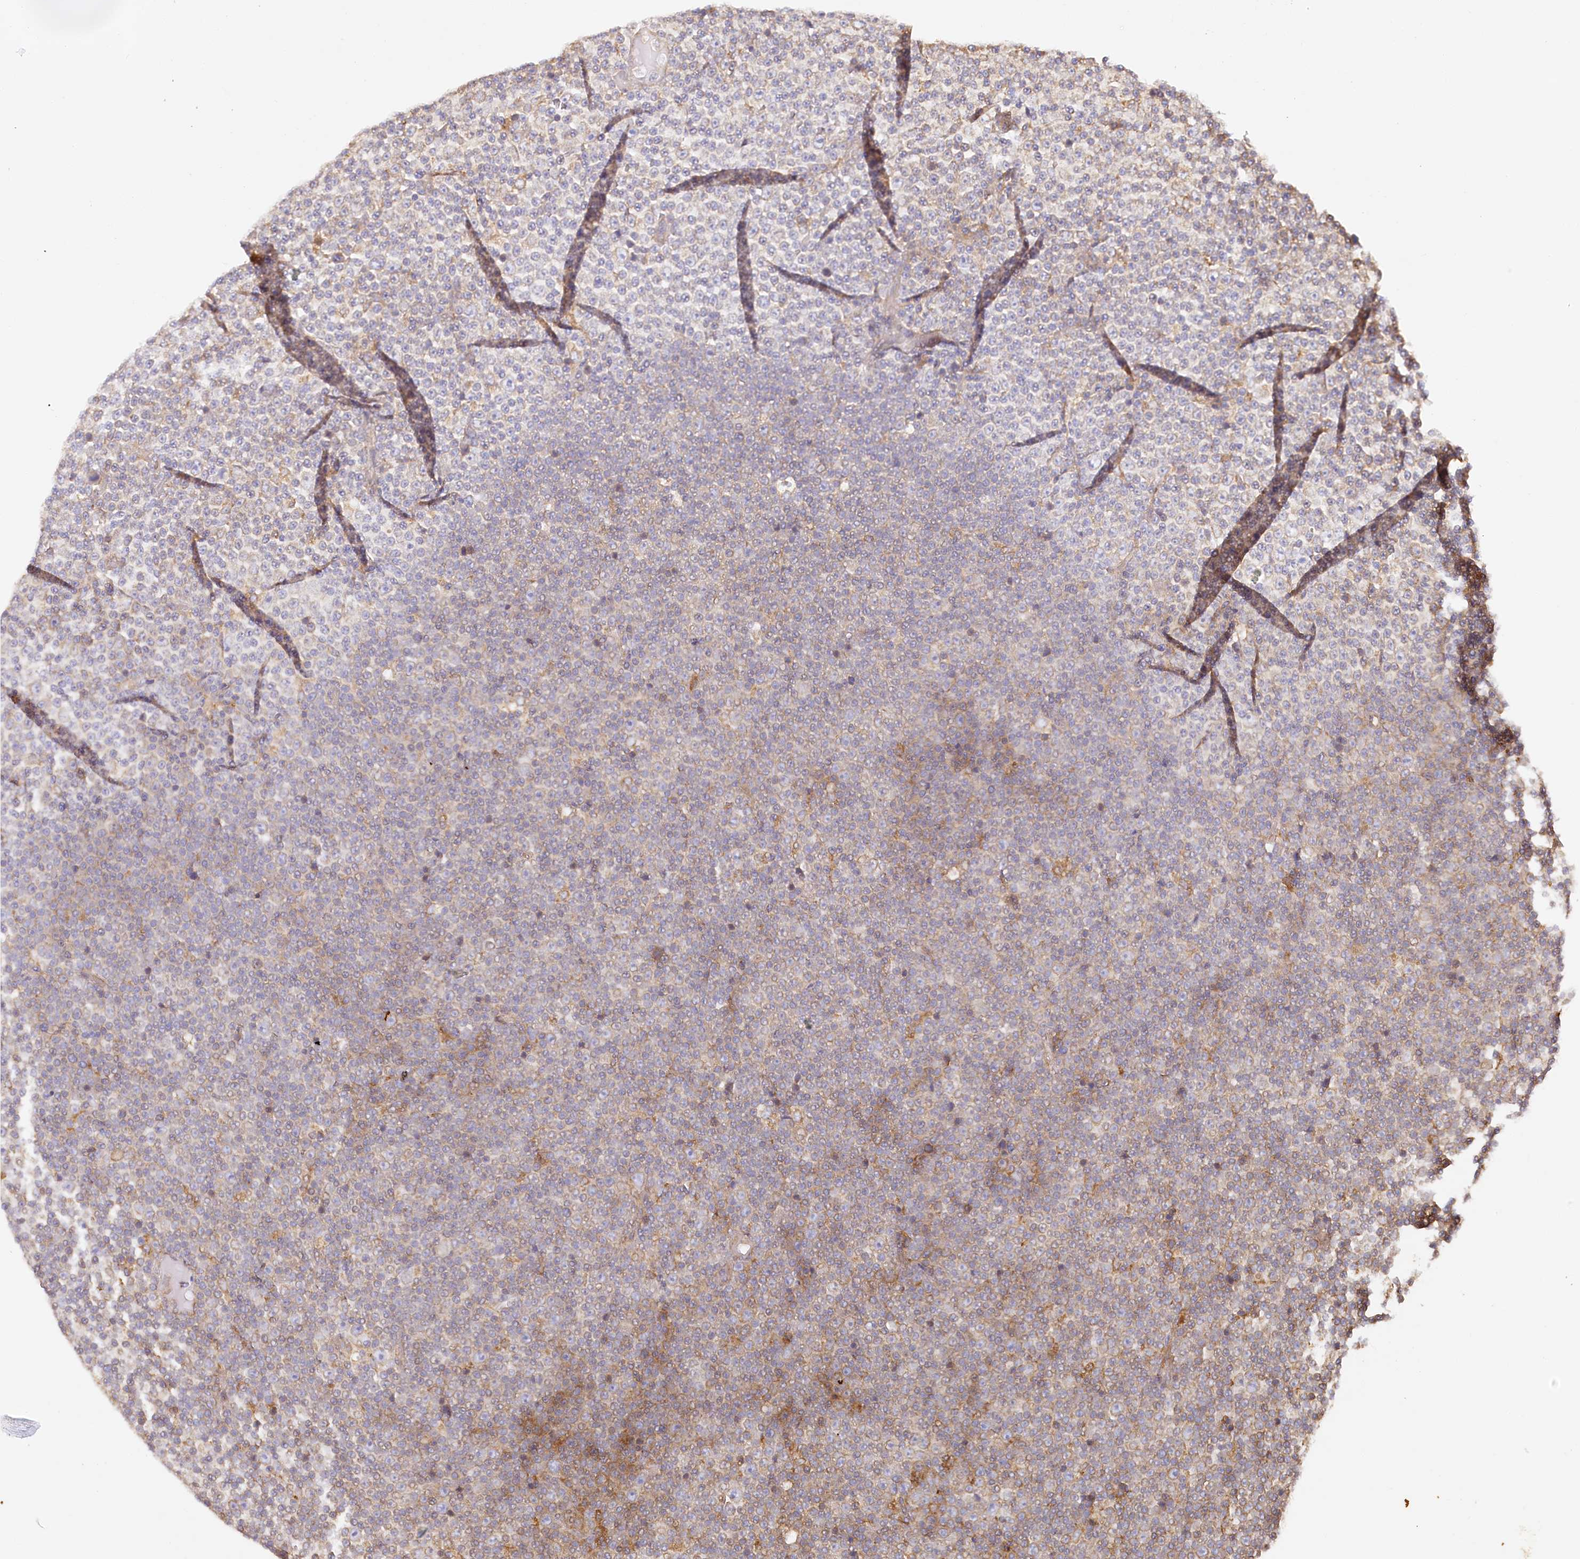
{"staining": {"intensity": "moderate", "quantity": "<25%", "location": "cytoplasmic/membranous"}, "tissue": "lymphoma", "cell_type": "Tumor cells", "image_type": "cancer", "snomed": [{"axis": "morphology", "description": "Malignant lymphoma, non-Hodgkin's type, Low grade"}, {"axis": "topography", "description": "Lymph node"}], "caption": "A micrograph showing moderate cytoplasmic/membranous expression in about <25% of tumor cells in lymphoma, as visualized by brown immunohistochemical staining.", "gene": "ACAP2", "patient": {"sex": "female", "age": 67}}